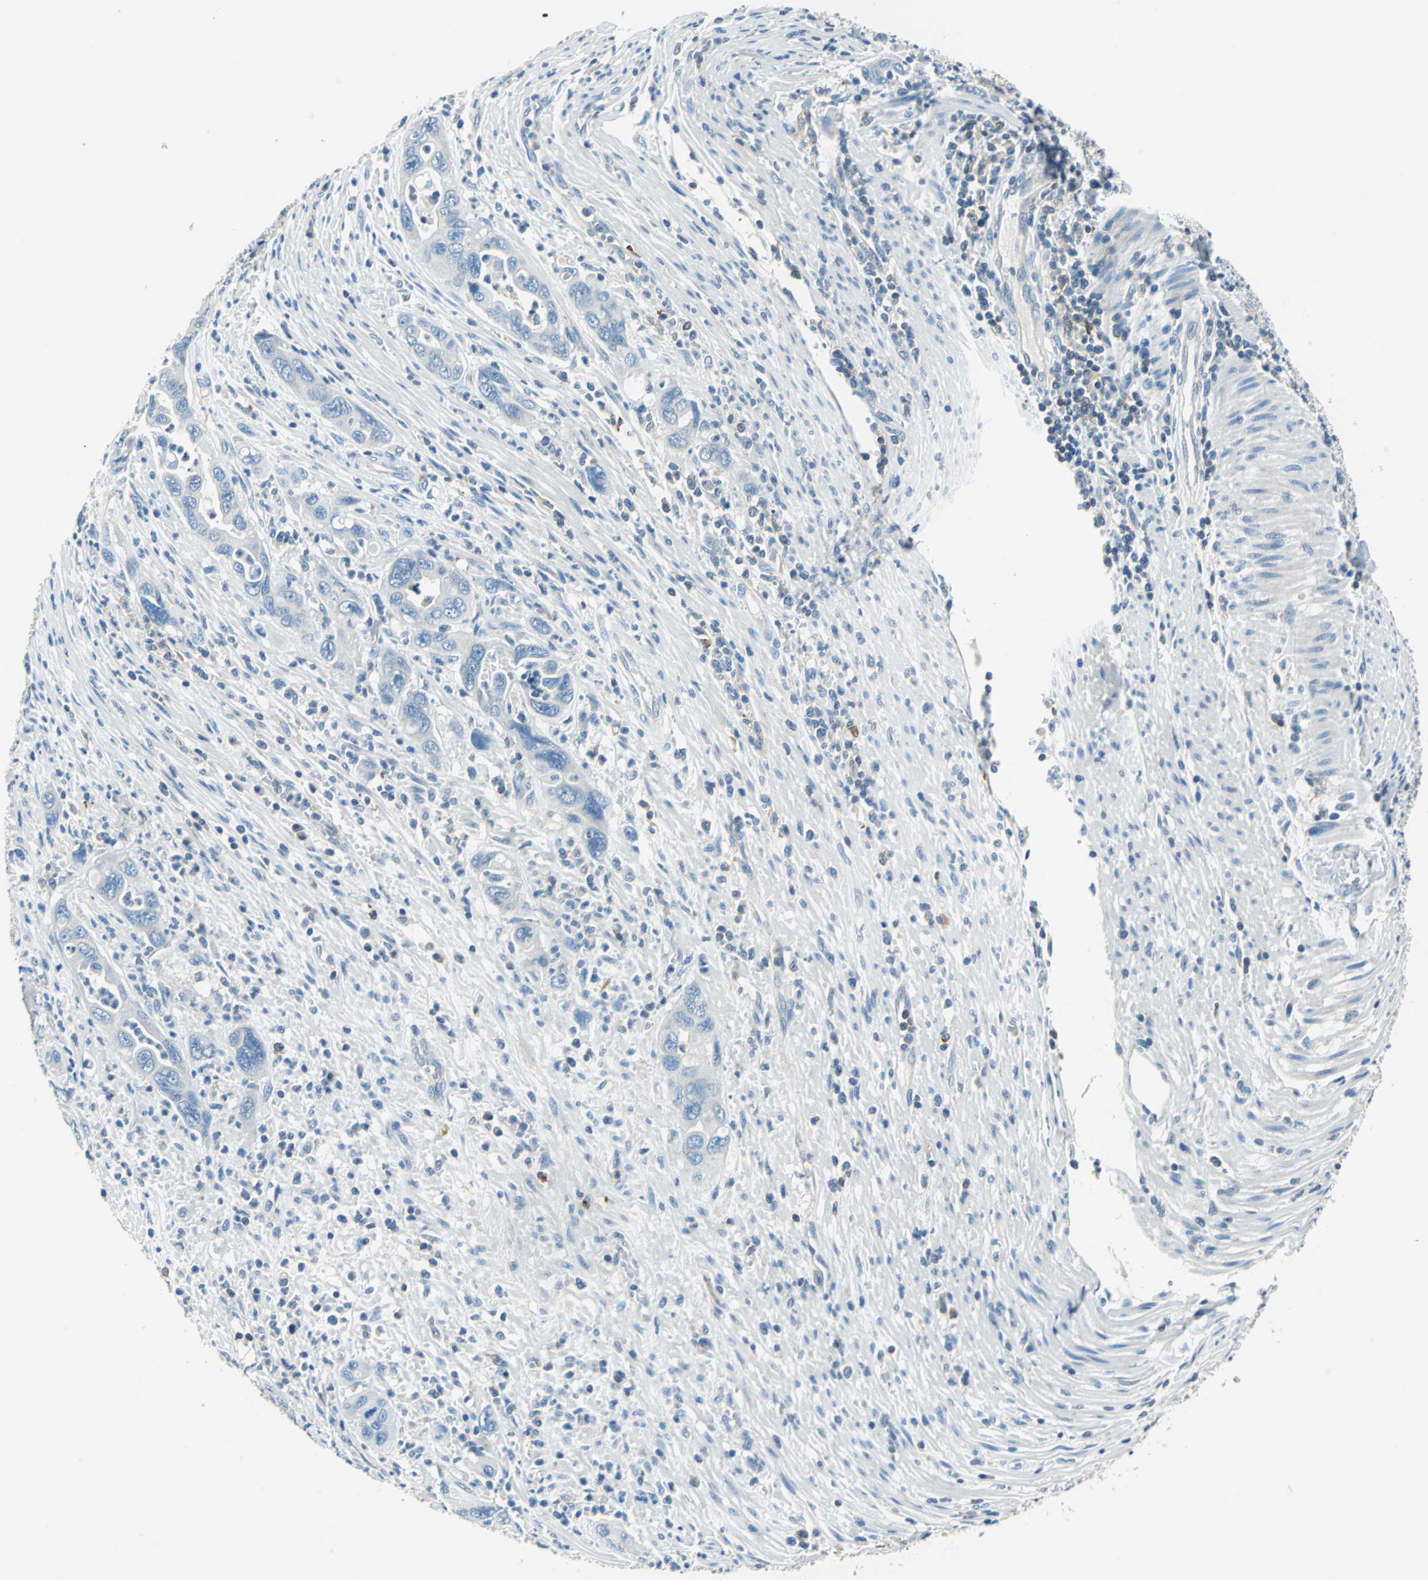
{"staining": {"intensity": "negative", "quantity": "none", "location": "none"}, "tissue": "pancreatic cancer", "cell_type": "Tumor cells", "image_type": "cancer", "snomed": [{"axis": "morphology", "description": "Adenocarcinoma, NOS"}, {"axis": "topography", "description": "Pancreas"}], "caption": "Tumor cells are negative for brown protein staining in pancreatic adenocarcinoma.", "gene": "CPA3", "patient": {"sex": "female", "age": 71}}